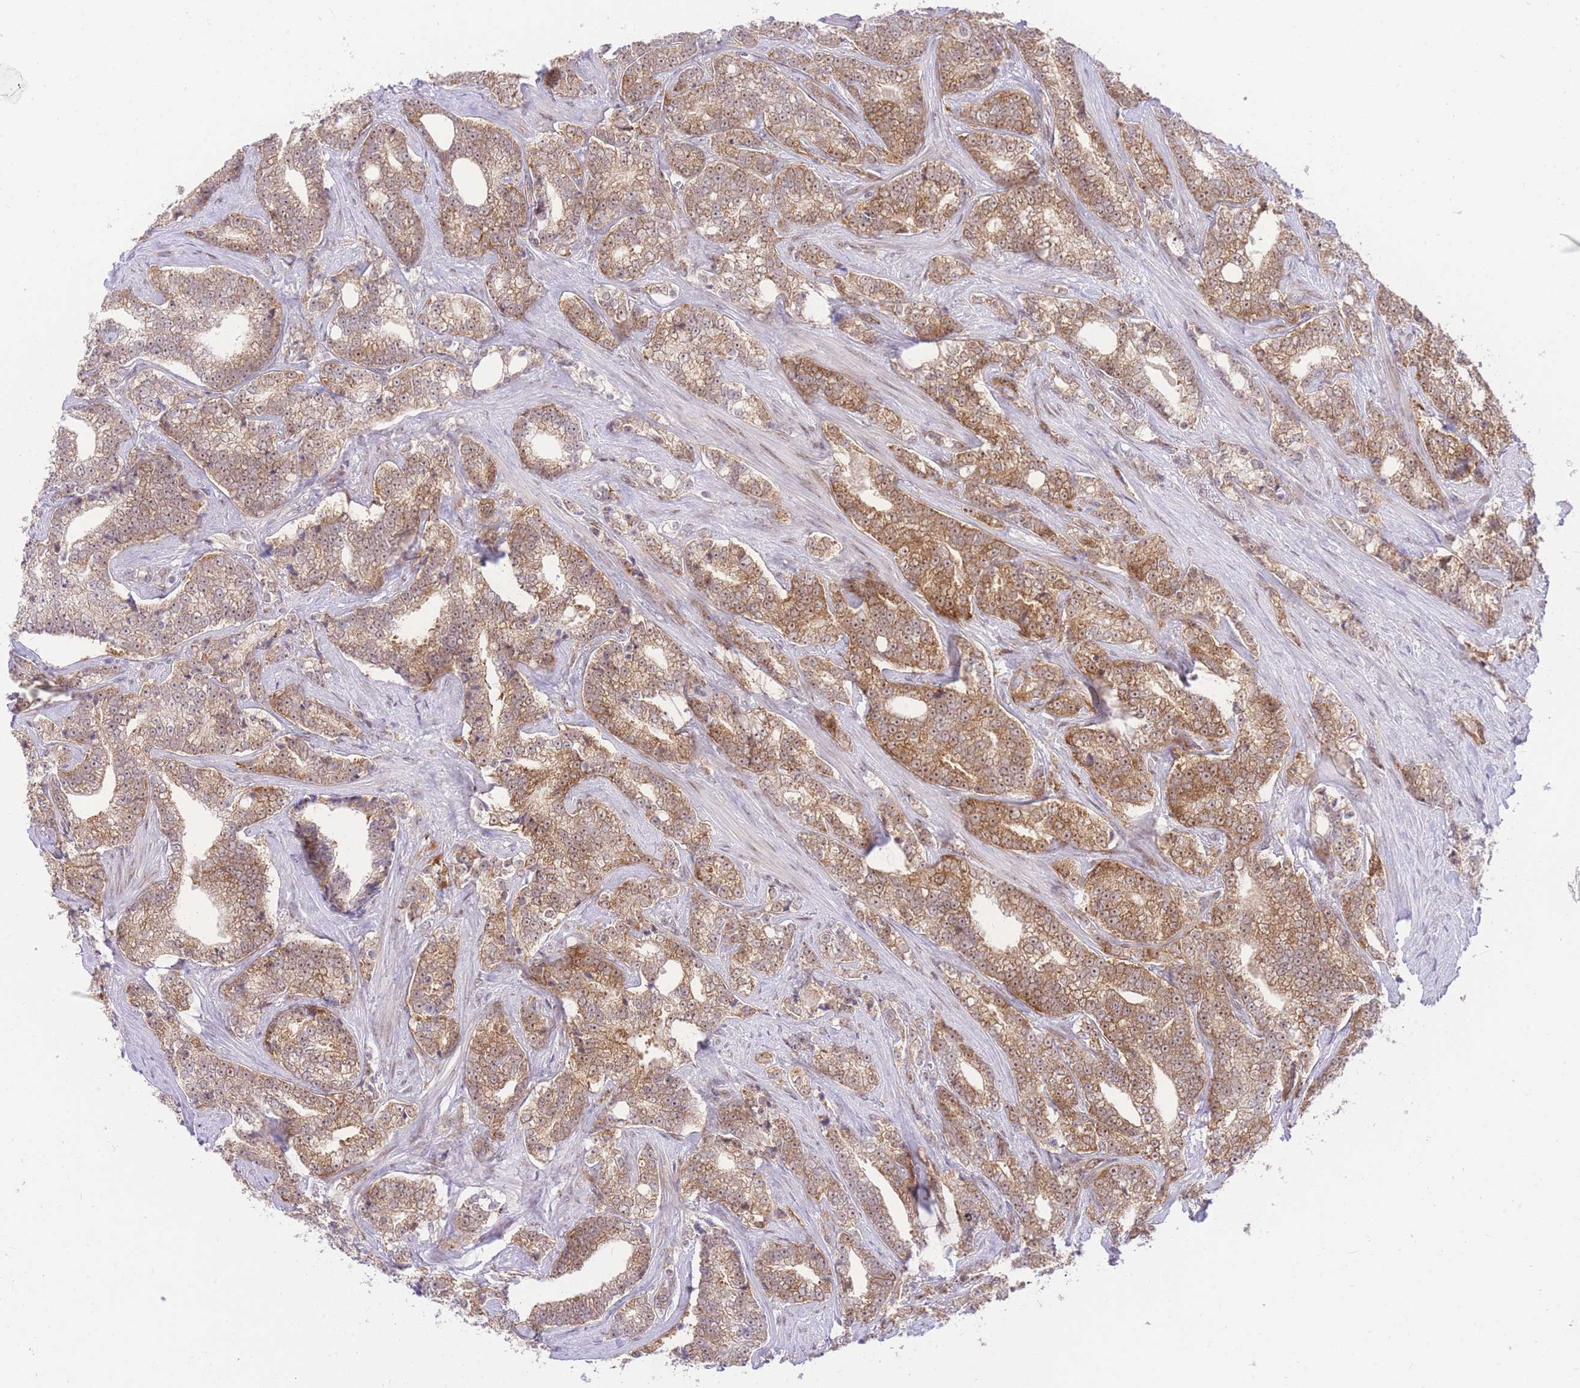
{"staining": {"intensity": "moderate", "quantity": ">75%", "location": "cytoplasmic/membranous"}, "tissue": "prostate cancer", "cell_type": "Tumor cells", "image_type": "cancer", "snomed": [{"axis": "morphology", "description": "Adenocarcinoma, High grade"}, {"axis": "topography", "description": "Prostate"}], "caption": "Tumor cells exhibit medium levels of moderate cytoplasmic/membranous staining in approximately >75% of cells in prostate cancer.", "gene": "STK39", "patient": {"sex": "male", "age": 67}}